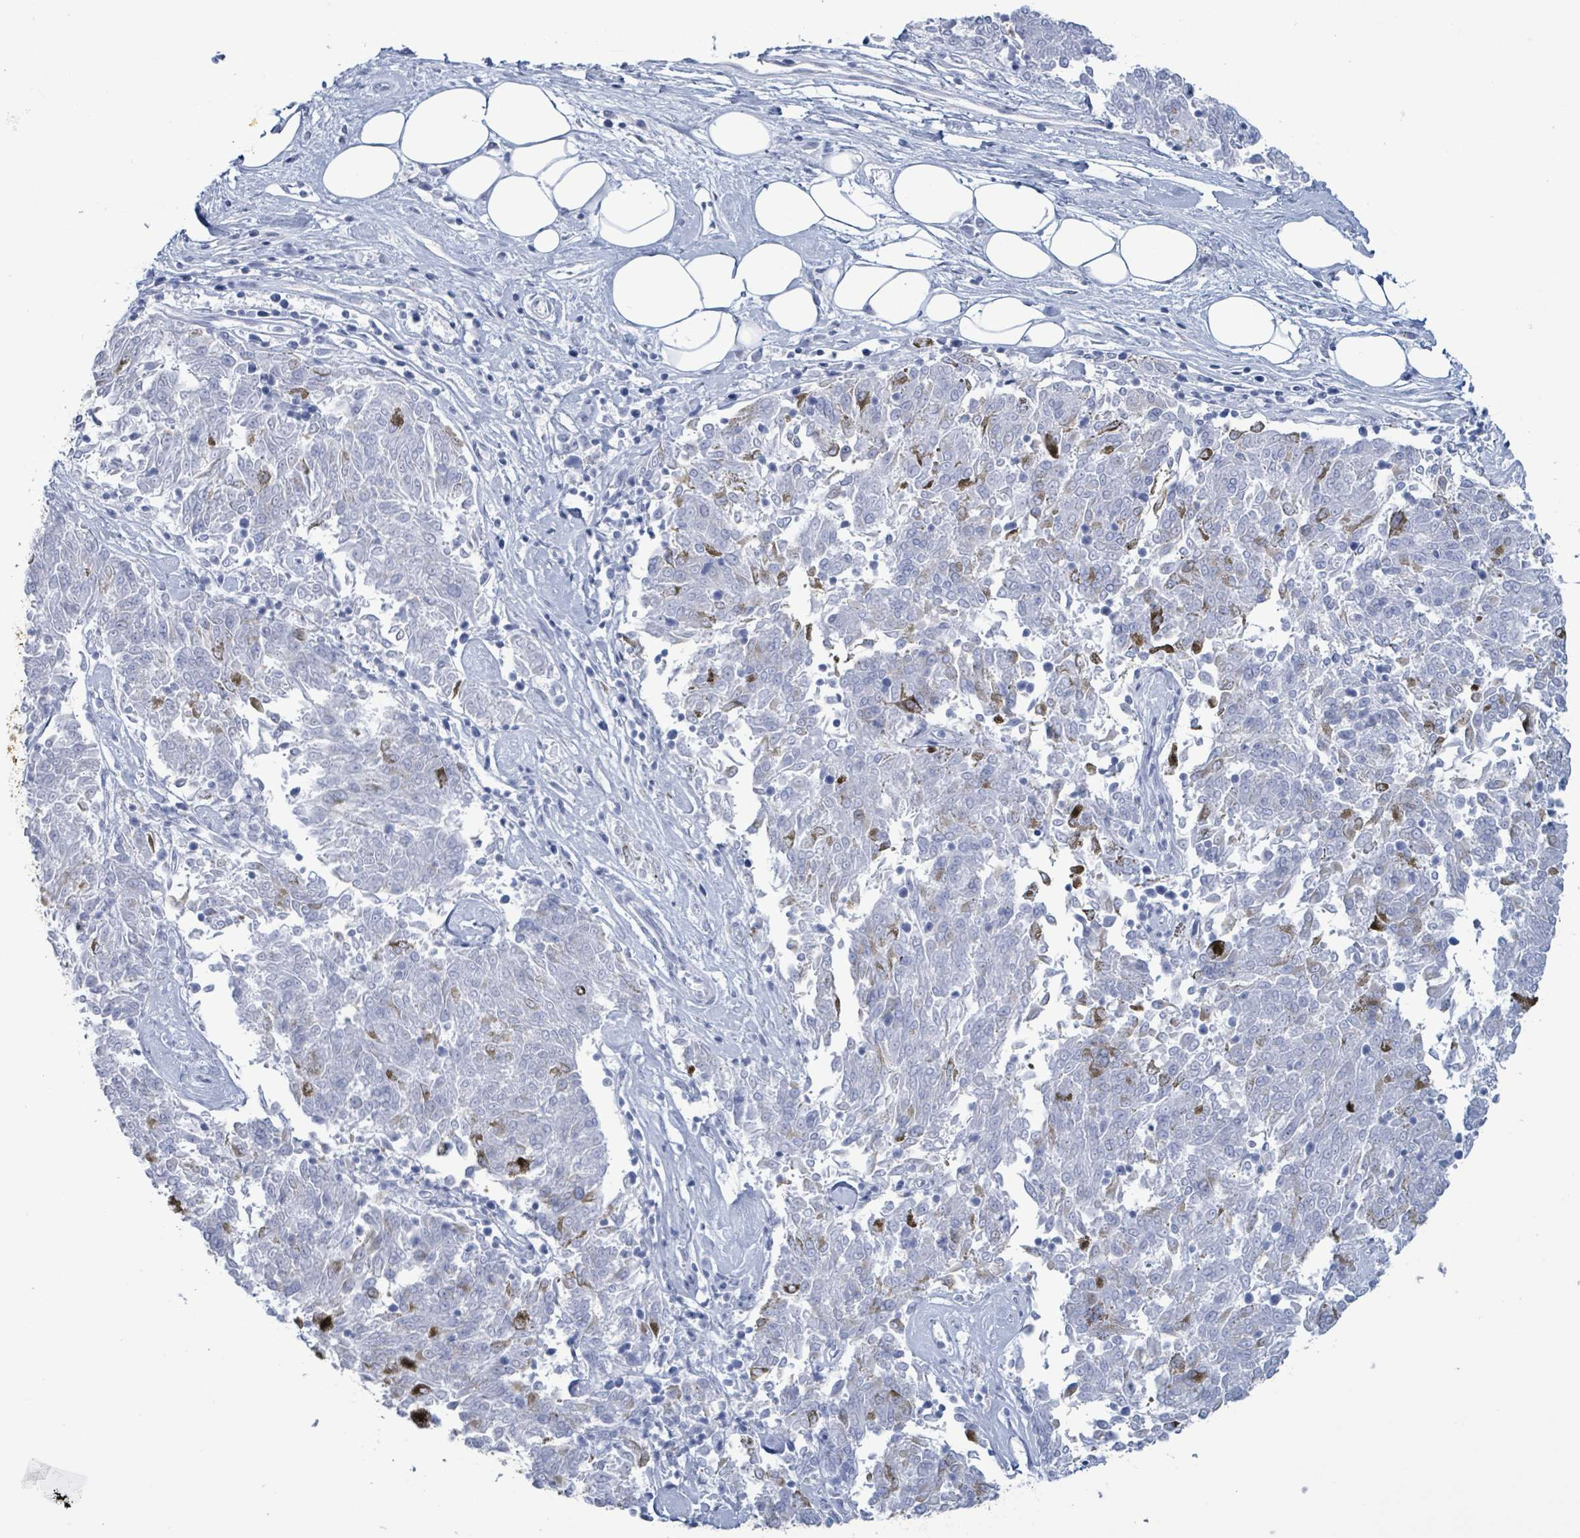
{"staining": {"intensity": "negative", "quantity": "none", "location": "none"}, "tissue": "melanoma", "cell_type": "Tumor cells", "image_type": "cancer", "snomed": [{"axis": "morphology", "description": "Malignant melanoma, NOS"}, {"axis": "topography", "description": "Skin"}], "caption": "High magnification brightfield microscopy of malignant melanoma stained with DAB (brown) and counterstained with hematoxylin (blue): tumor cells show no significant staining. (DAB IHC, high magnification).", "gene": "KRT8", "patient": {"sex": "female", "age": 72}}